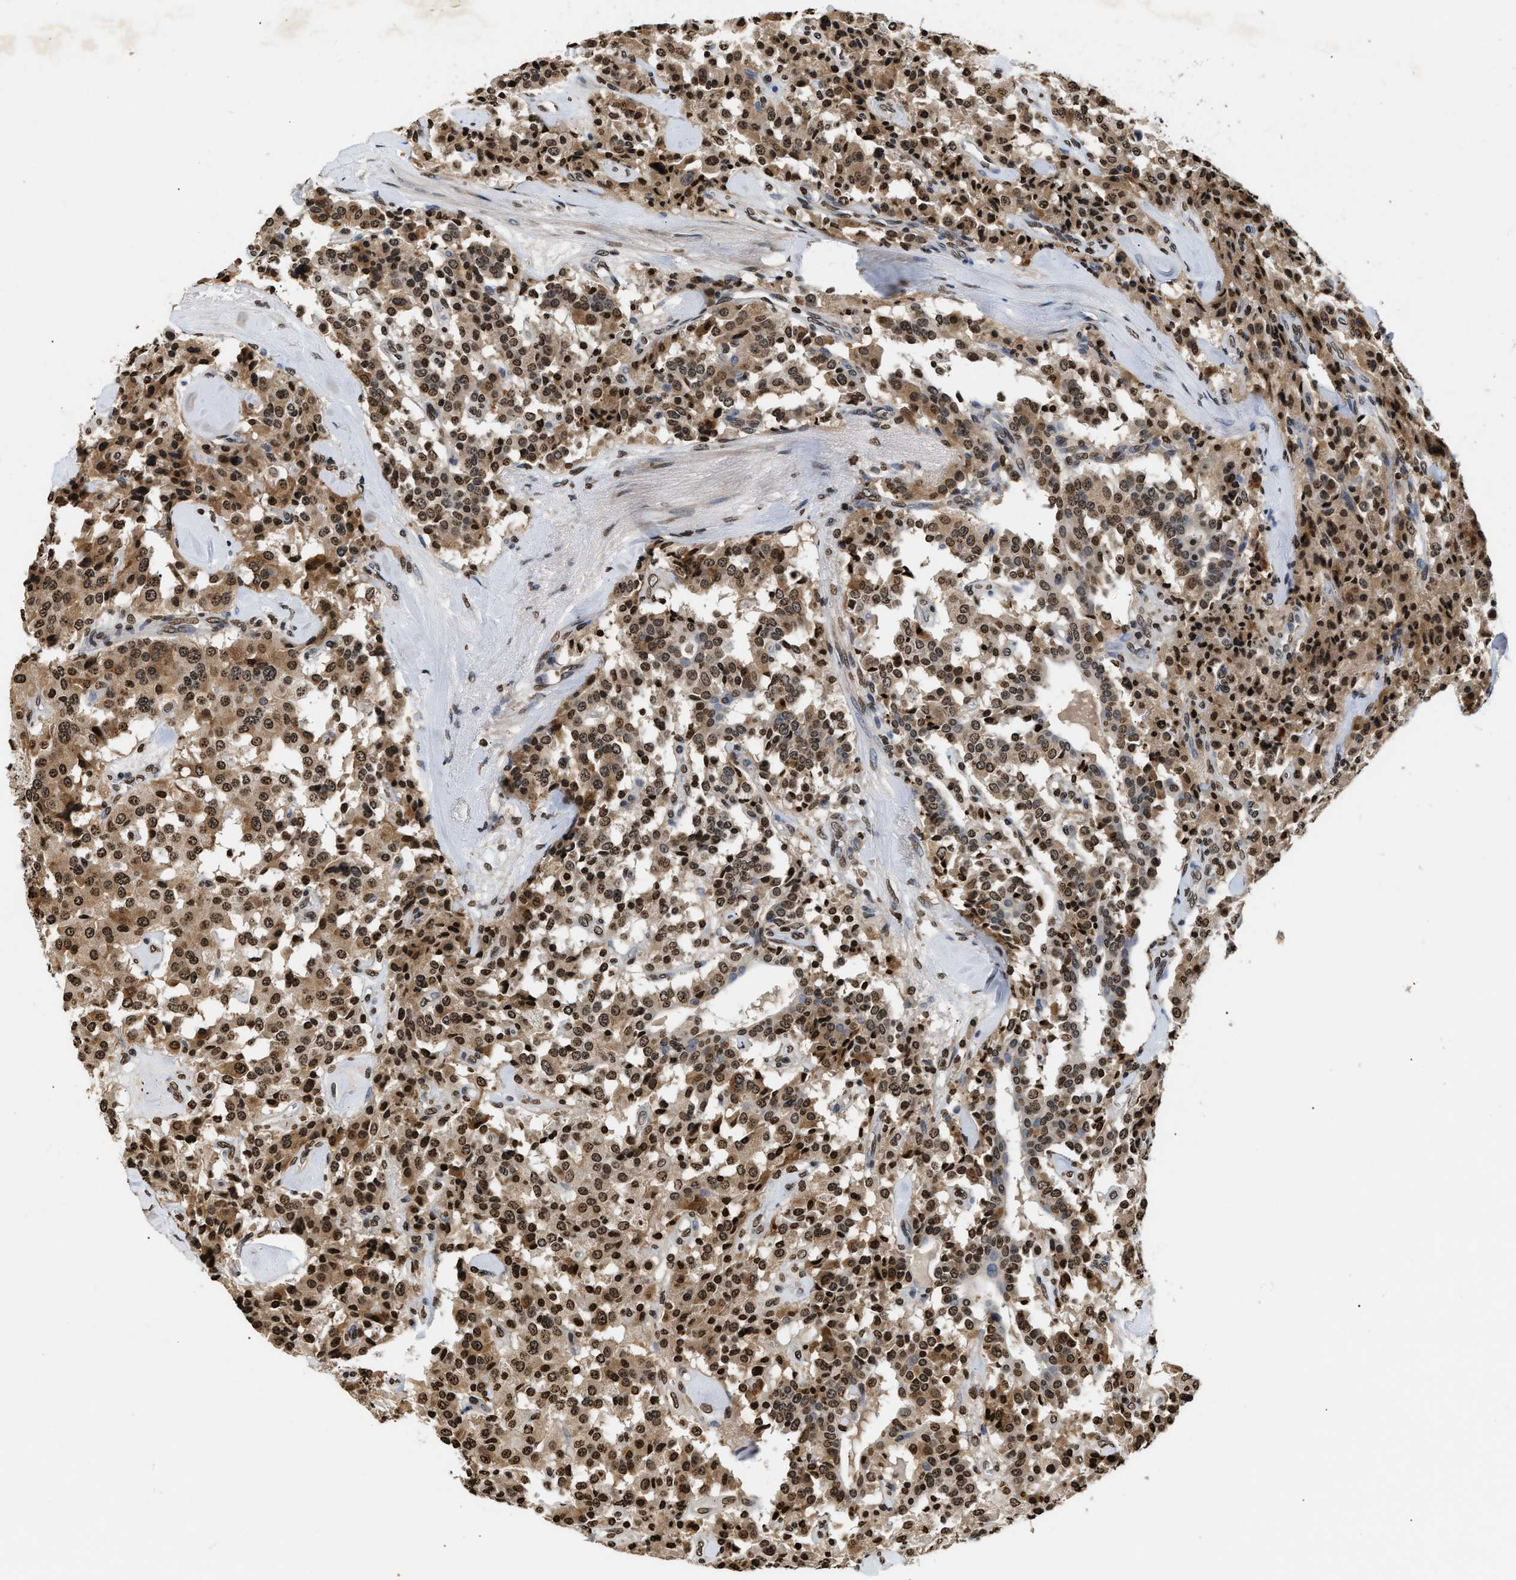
{"staining": {"intensity": "moderate", "quantity": ">75%", "location": "cytoplasmic/membranous,nuclear"}, "tissue": "carcinoid", "cell_type": "Tumor cells", "image_type": "cancer", "snomed": [{"axis": "morphology", "description": "Carcinoid, malignant, NOS"}, {"axis": "topography", "description": "Lung"}], "caption": "Moderate cytoplasmic/membranous and nuclear expression for a protein is appreciated in approximately >75% of tumor cells of malignant carcinoid using immunohistochemistry (IHC).", "gene": "DNASE1L3", "patient": {"sex": "male", "age": 30}}